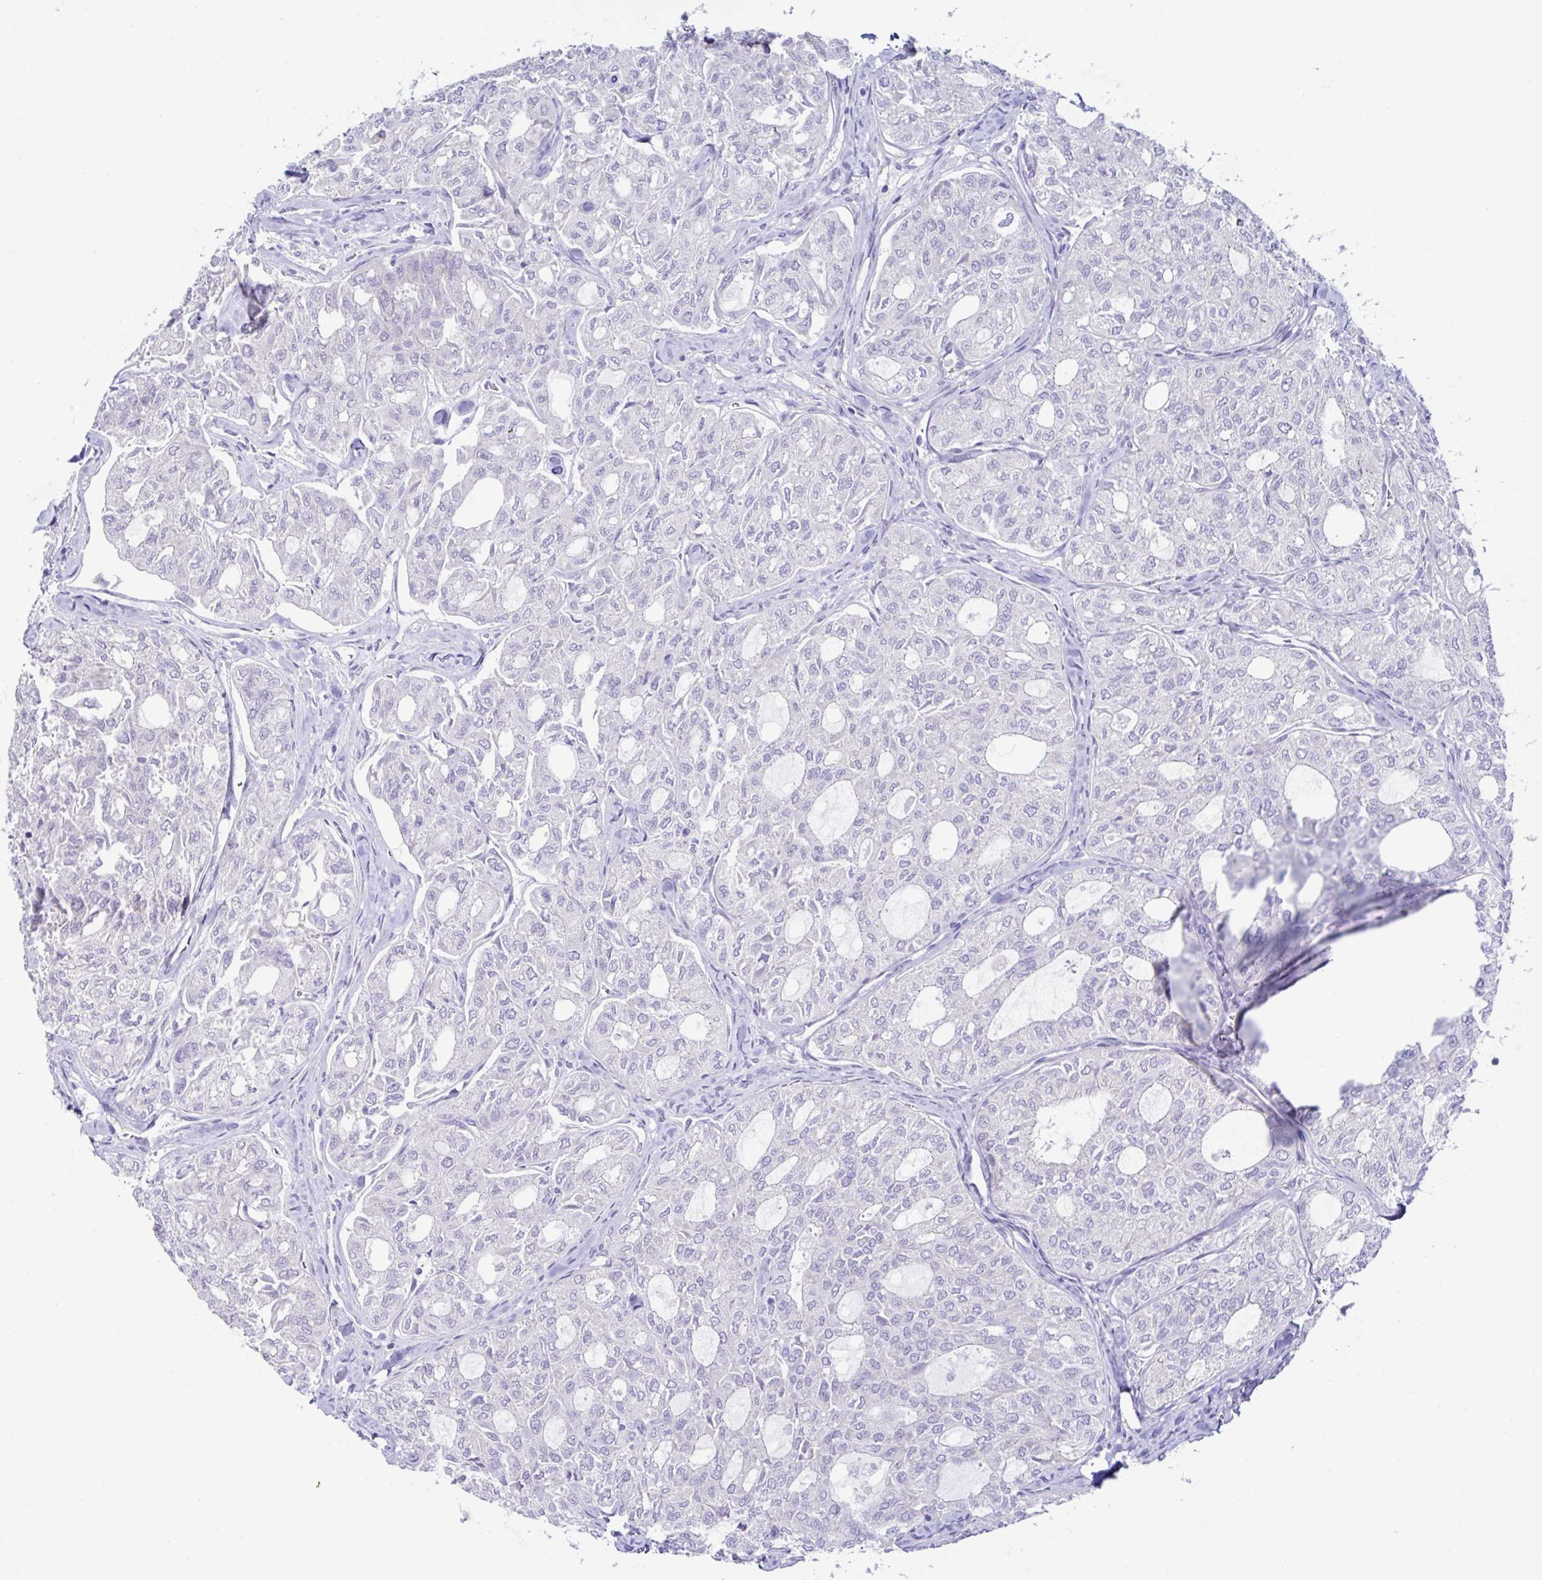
{"staining": {"intensity": "negative", "quantity": "none", "location": "none"}, "tissue": "thyroid cancer", "cell_type": "Tumor cells", "image_type": "cancer", "snomed": [{"axis": "morphology", "description": "Follicular adenoma carcinoma, NOS"}, {"axis": "topography", "description": "Thyroid gland"}], "caption": "This is an immunohistochemistry histopathology image of thyroid cancer. There is no expression in tumor cells.", "gene": "MED11", "patient": {"sex": "male", "age": 75}}